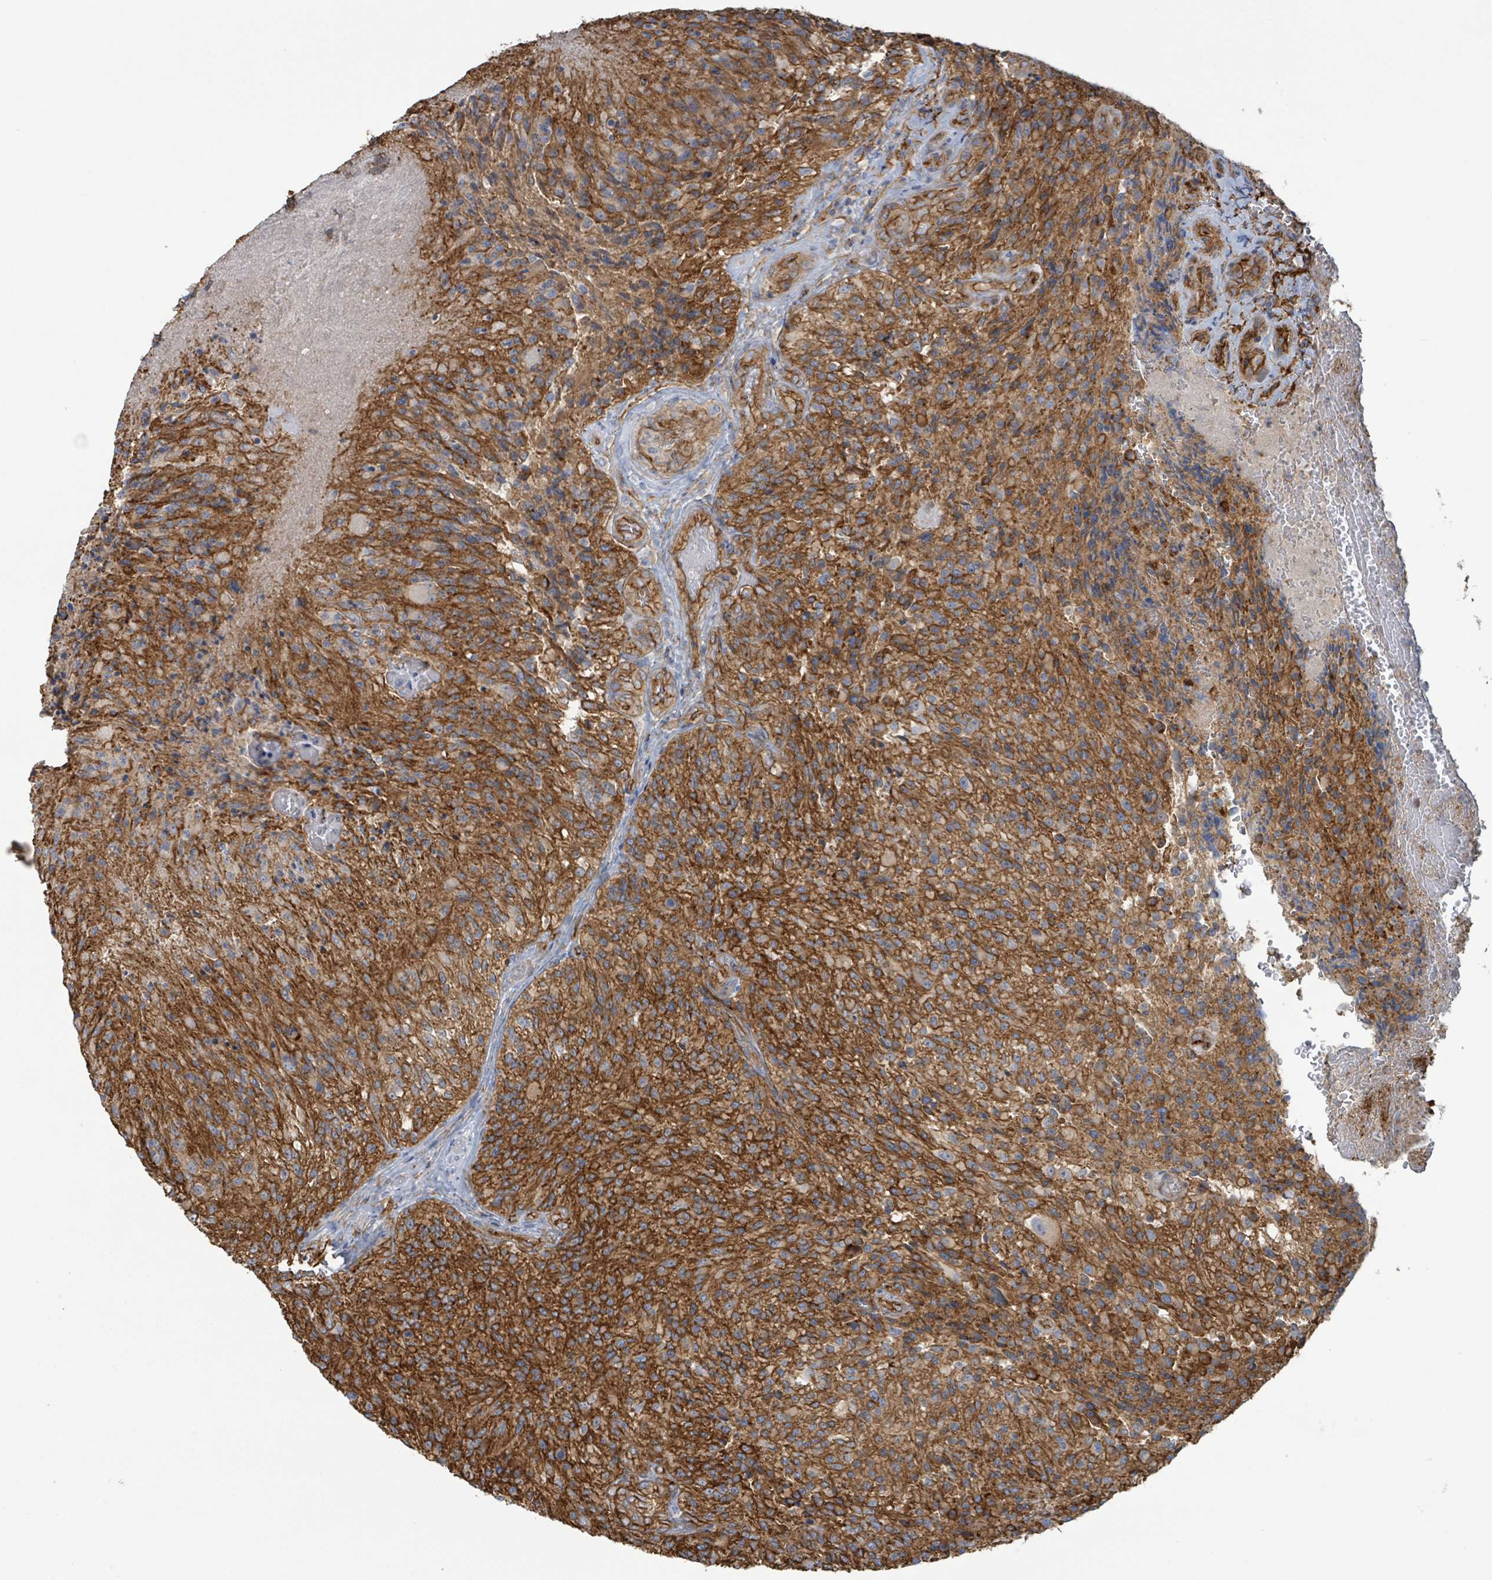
{"staining": {"intensity": "moderate", "quantity": "25%-75%", "location": "cytoplasmic/membranous"}, "tissue": "glioma", "cell_type": "Tumor cells", "image_type": "cancer", "snomed": [{"axis": "morphology", "description": "Normal tissue, NOS"}, {"axis": "morphology", "description": "Glioma, malignant, High grade"}, {"axis": "topography", "description": "Cerebral cortex"}], "caption": "Protein analysis of malignant high-grade glioma tissue exhibits moderate cytoplasmic/membranous staining in about 25%-75% of tumor cells.", "gene": "LDOC1", "patient": {"sex": "male", "age": 56}}